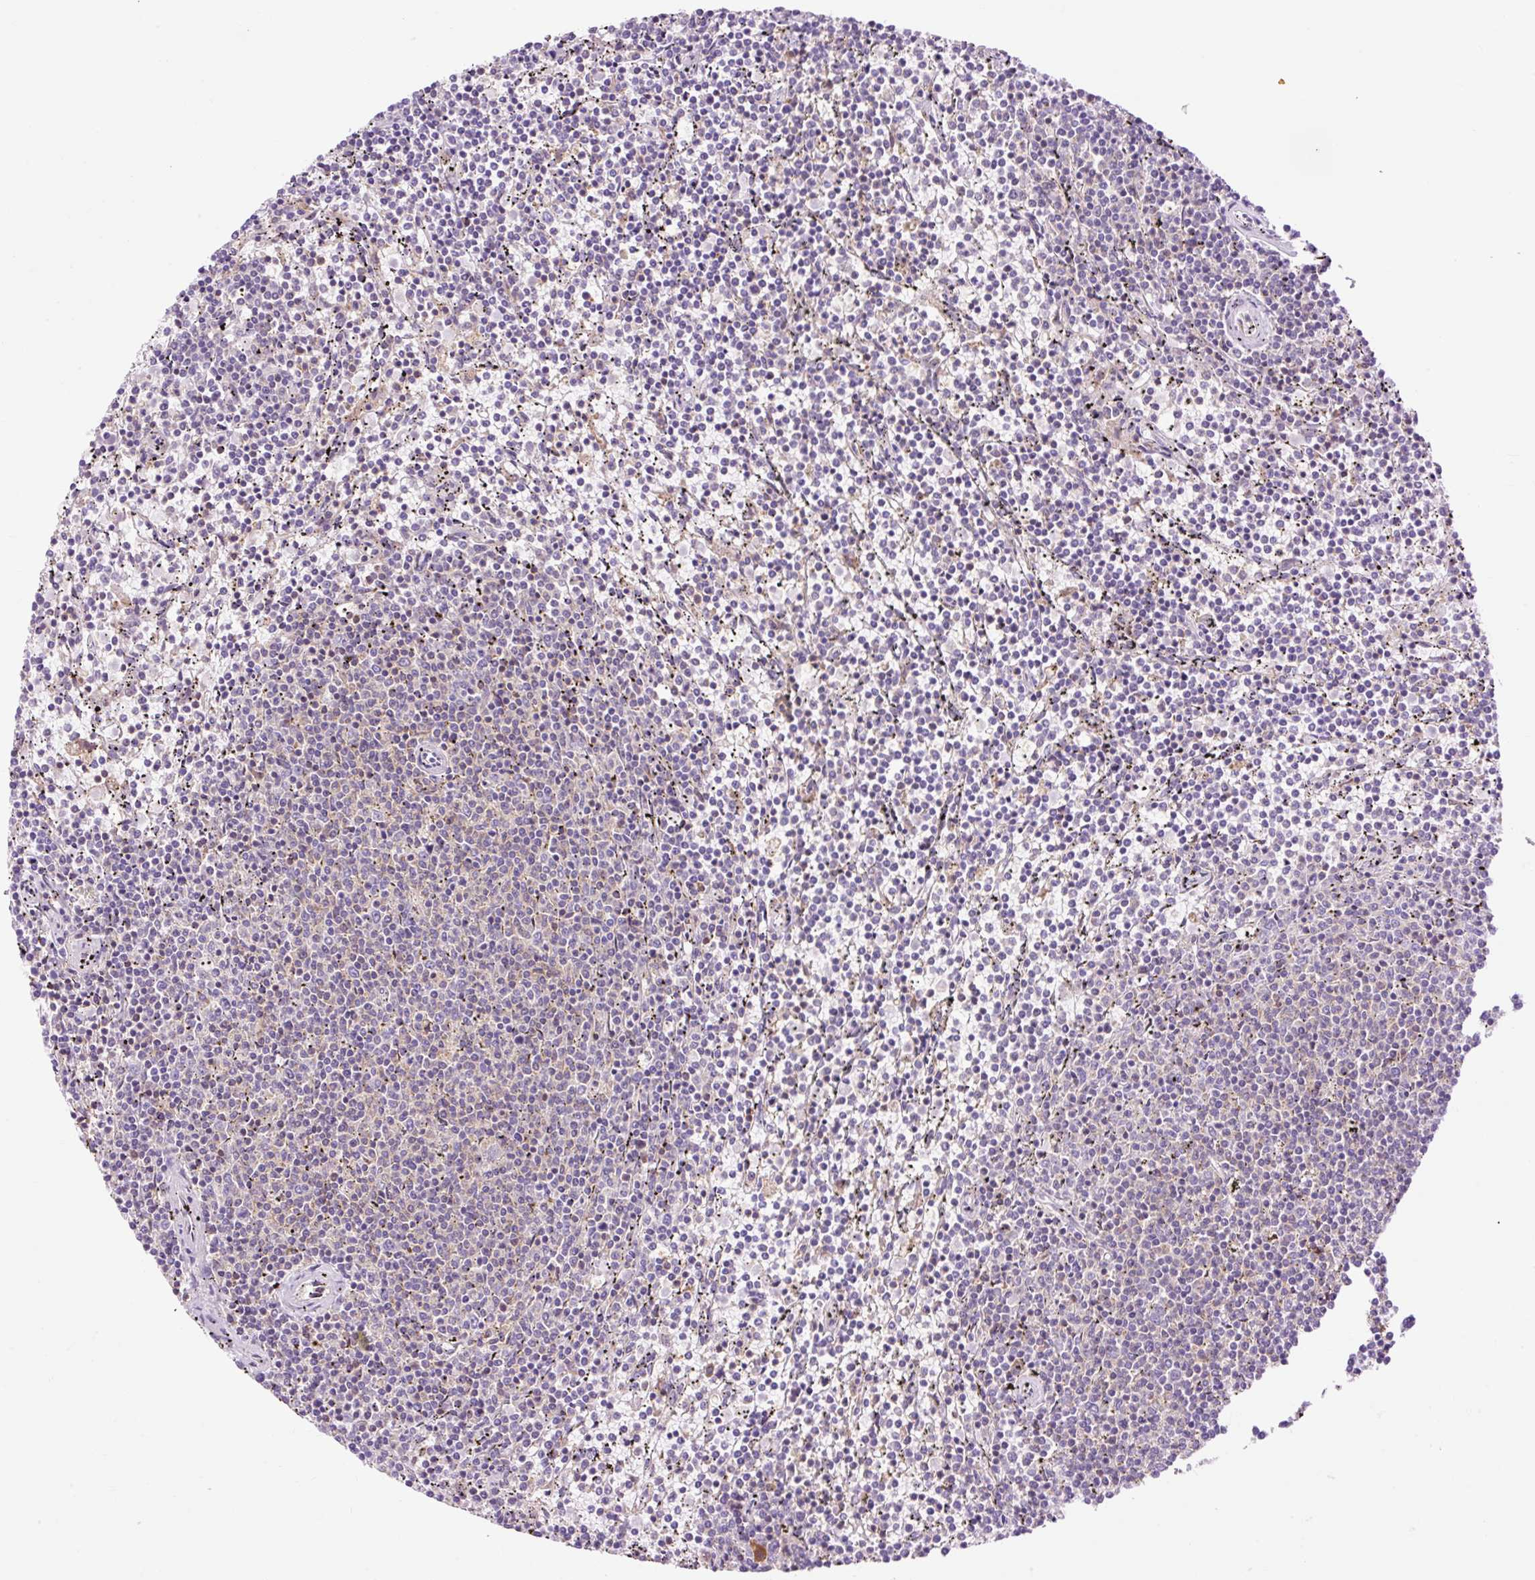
{"staining": {"intensity": "negative", "quantity": "none", "location": "none"}, "tissue": "lymphoma", "cell_type": "Tumor cells", "image_type": "cancer", "snomed": [{"axis": "morphology", "description": "Malignant lymphoma, non-Hodgkin's type, Low grade"}, {"axis": "topography", "description": "Spleen"}], "caption": "Immunohistochemical staining of low-grade malignant lymphoma, non-Hodgkin's type exhibits no significant positivity in tumor cells. (Stains: DAB (3,3'-diaminobenzidine) immunohistochemistry (IHC) with hematoxylin counter stain, Microscopy: brightfield microscopy at high magnification).", "gene": "CD83", "patient": {"sex": "female", "age": 50}}